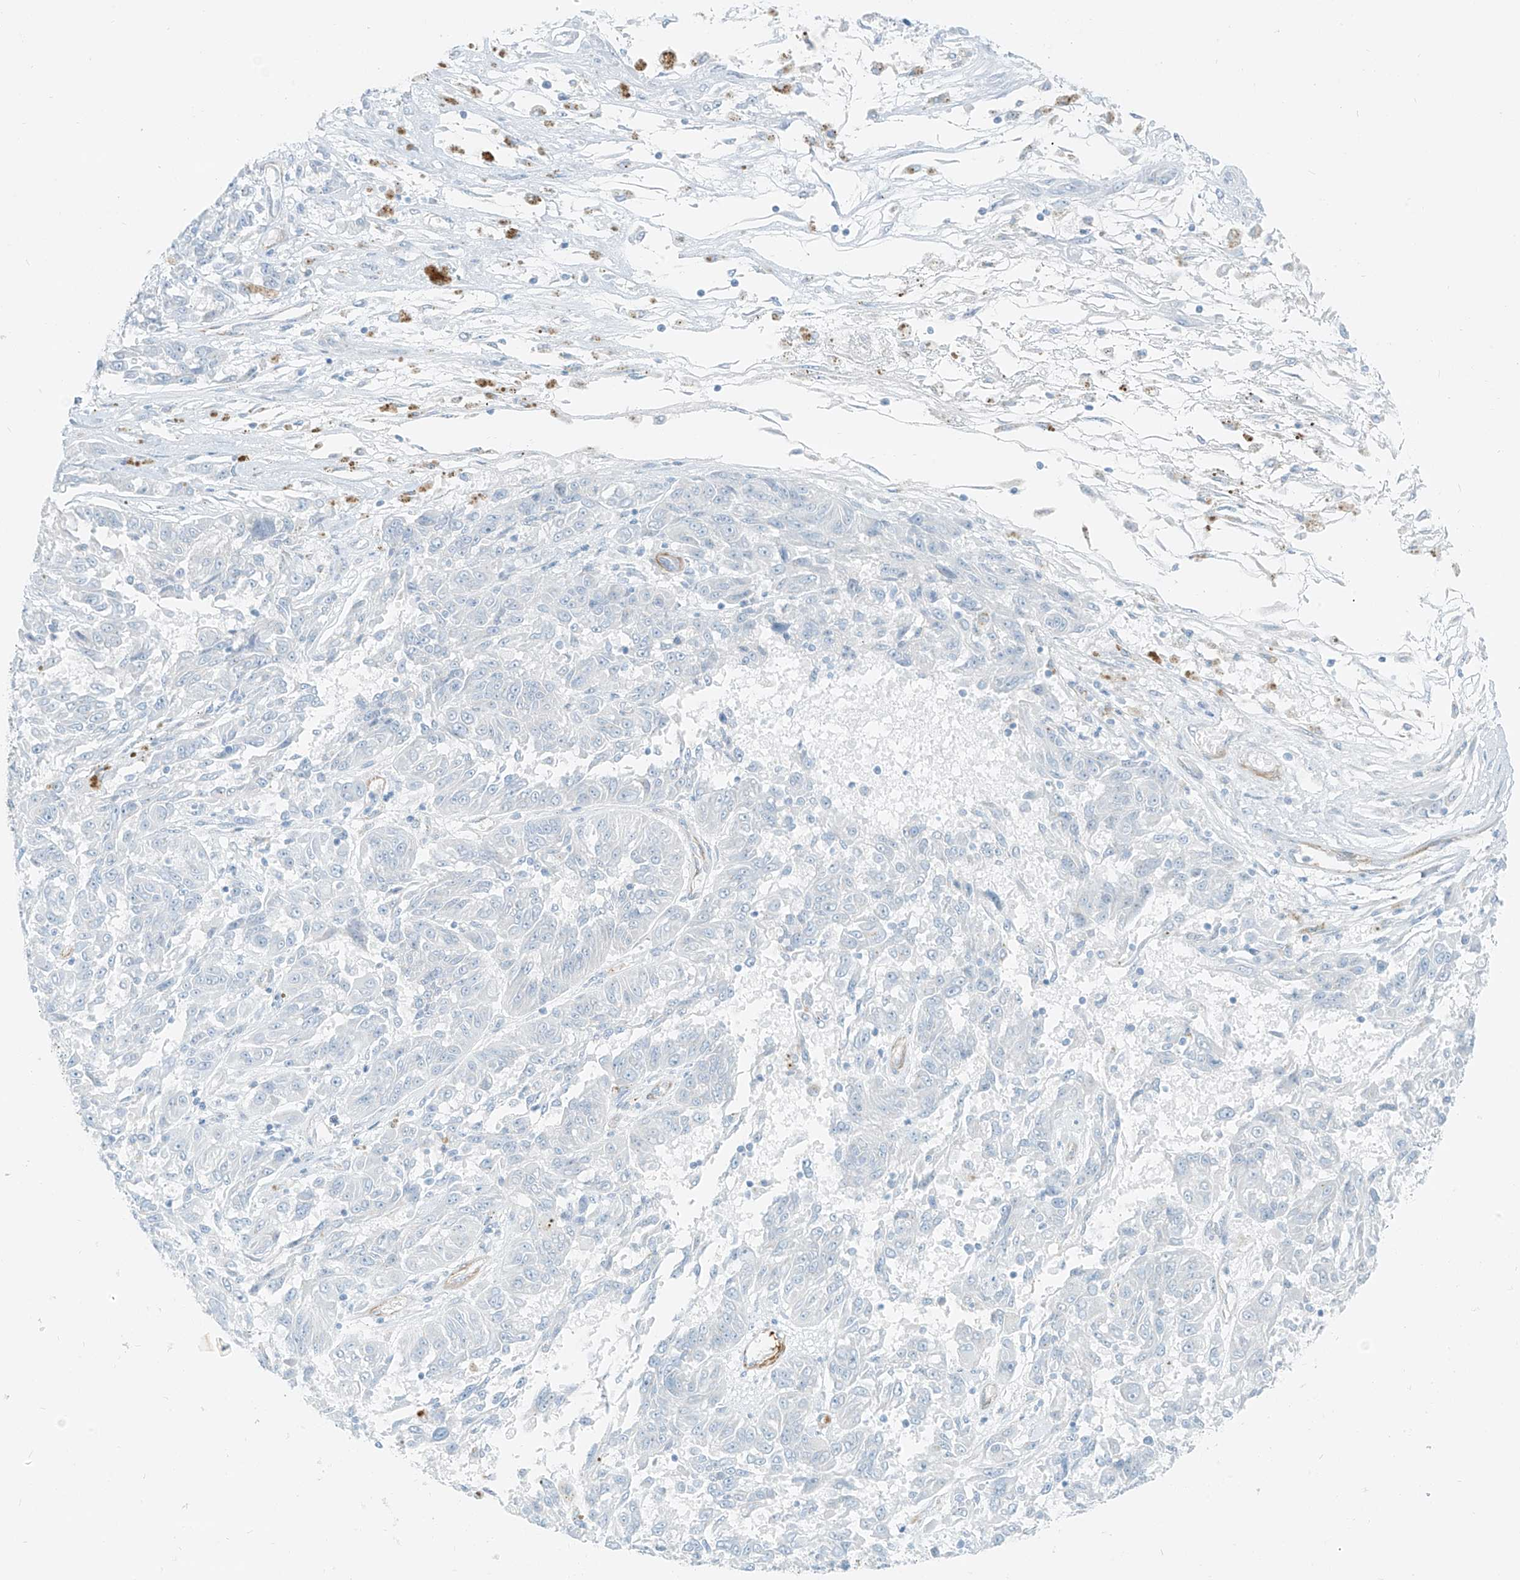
{"staining": {"intensity": "negative", "quantity": "none", "location": "none"}, "tissue": "melanoma", "cell_type": "Tumor cells", "image_type": "cancer", "snomed": [{"axis": "morphology", "description": "Malignant melanoma, NOS"}, {"axis": "topography", "description": "Skin"}], "caption": "Immunohistochemical staining of human melanoma demonstrates no significant staining in tumor cells.", "gene": "SMCP", "patient": {"sex": "male", "age": 53}}